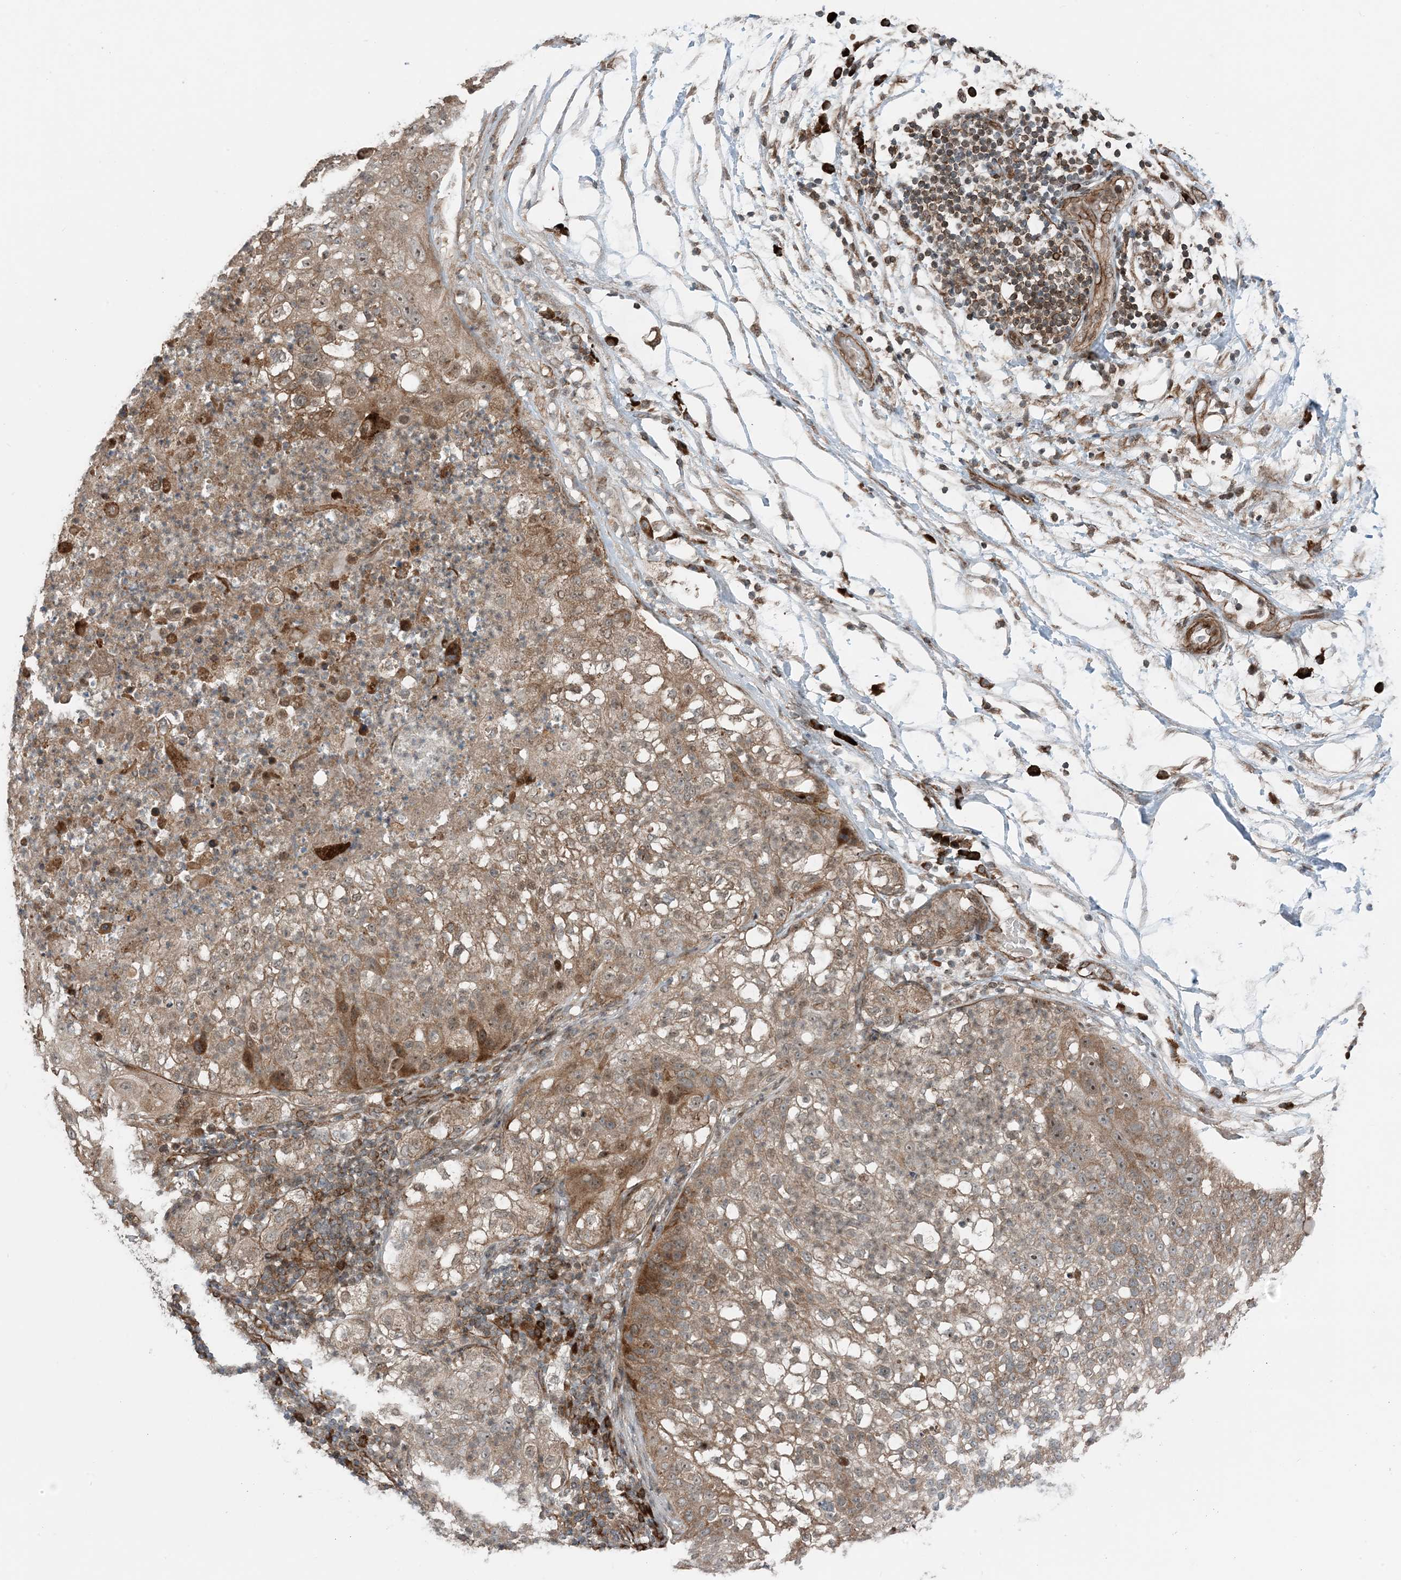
{"staining": {"intensity": "moderate", "quantity": "25%-75%", "location": "cytoplasmic/membranous"}, "tissue": "lung cancer", "cell_type": "Tumor cells", "image_type": "cancer", "snomed": [{"axis": "morphology", "description": "Inflammation, NOS"}, {"axis": "morphology", "description": "Squamous cell carcinoma, NOS"}, {"axis": "topography", "description": "Lymph node"}, {"axis": "topography", "description": "Soft tissue"}, {"axis": "topography", "description": "Lung"}], "caption": "DAB (3,3'-diaminobenzidine) immunohistochemical staining of squamous cell carcinoma (lung) reveals moderate cytoplasmic/membranous protein positivity in about 25%-75% of tumor cells. Nuclei are stained in blue.", "gene": "EDEM2", "patient": {"sex": "male", "age": 66}}